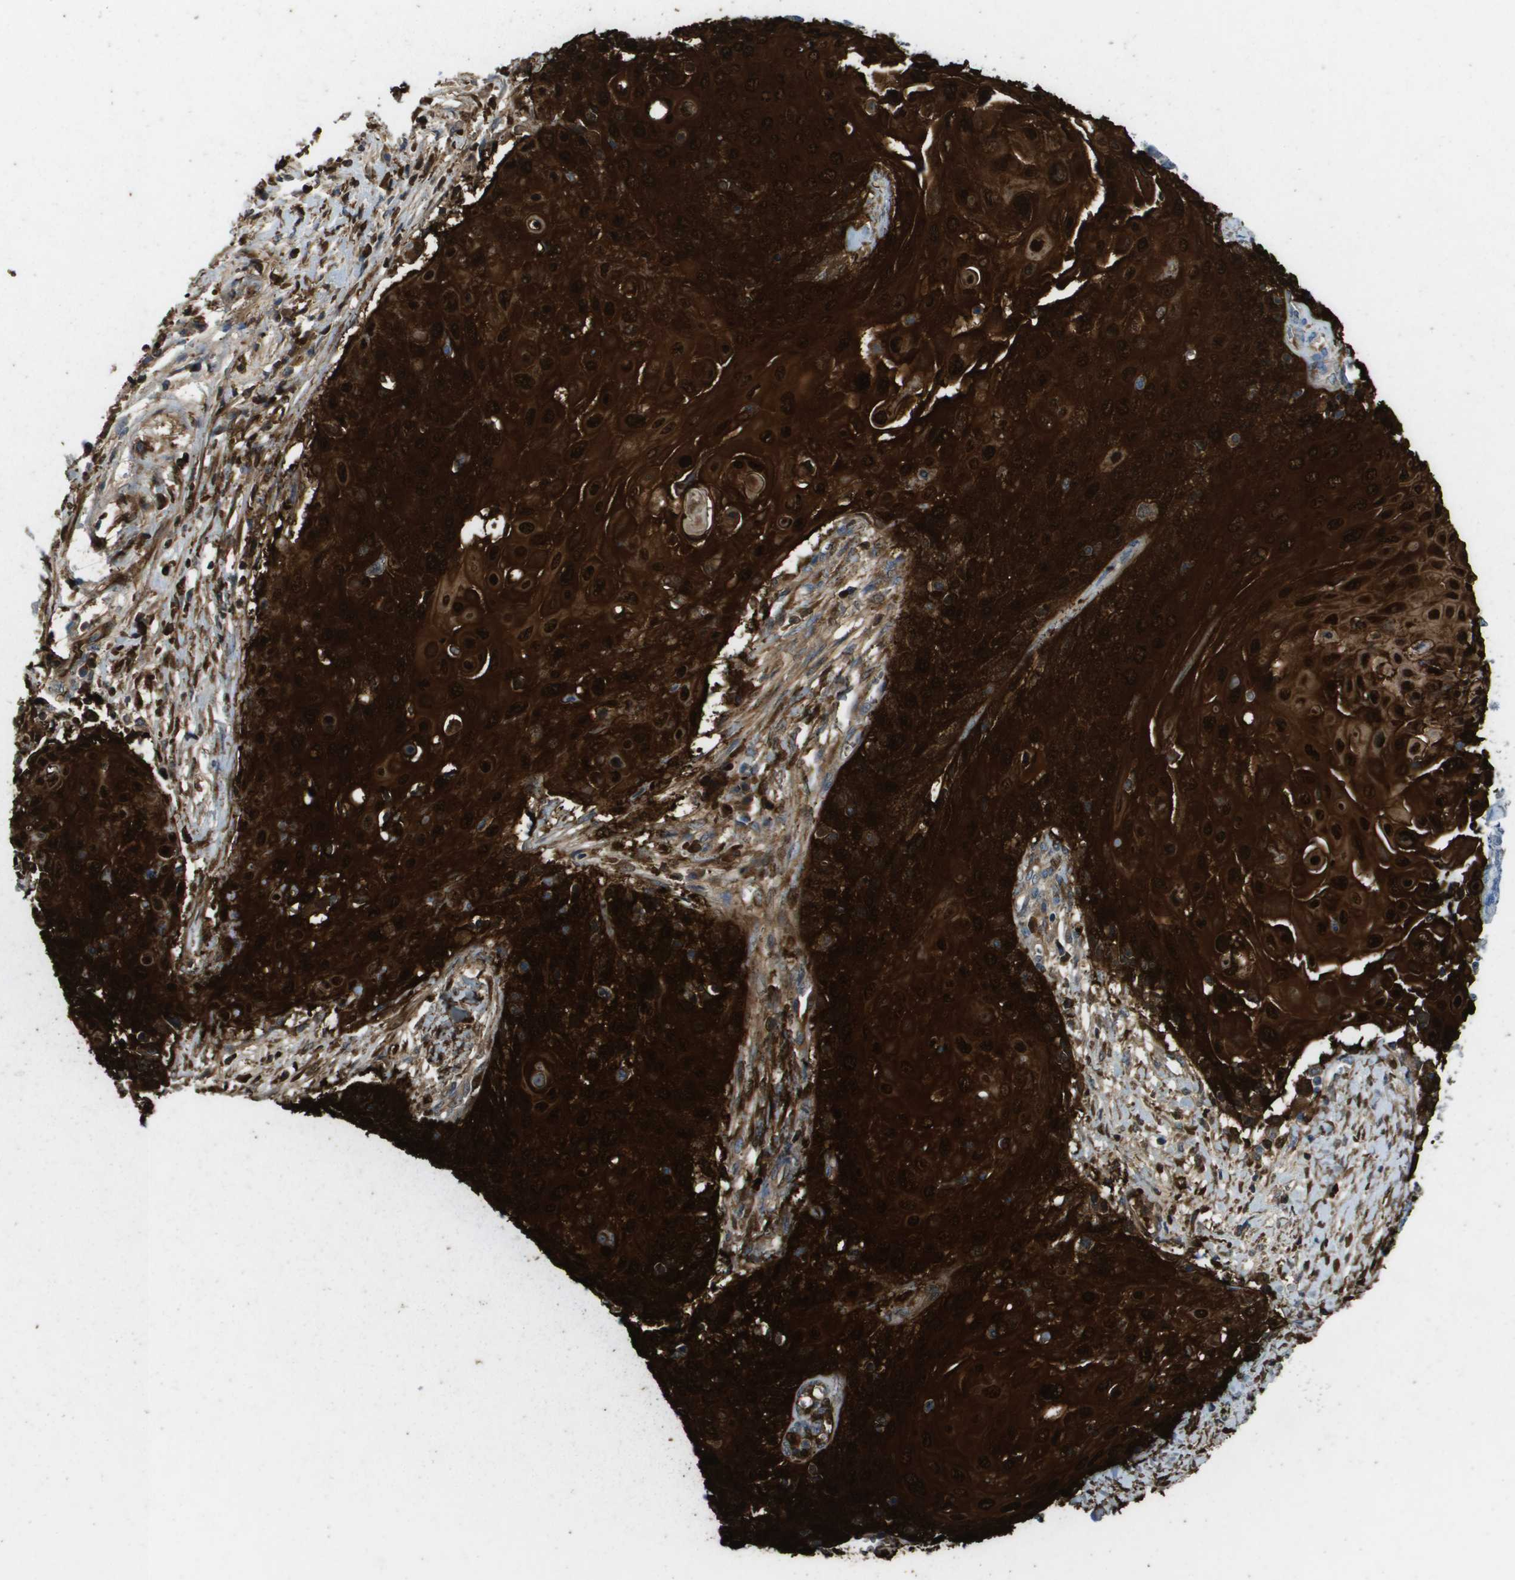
{"staining": {"intensity": "strong", "quantity": ">75%", "location": "cytoplasmic/membranous"}, "tissue": "cervical cancer", "cell_type": "Tumor cells", "image_type": "cancer", "snomed": [{"axis": "morphology", "description": "Squamous cell carcinoma, NOS"}, {"axis": "topography", "description": "Cervix"}], "caption": "Immunohistochemistry (IHC) image of neoplastic tissue: cervical squamous cell carcinoma stained using immunohistochemistry shows high levels of strong protein expression localized specifically in the cytoplasmic/membranous of tumor cells, appearing as a cytoplasmic/membranous brown color.", "gene": "FABP5", "patient": {"sex": "female", "age": 39}}